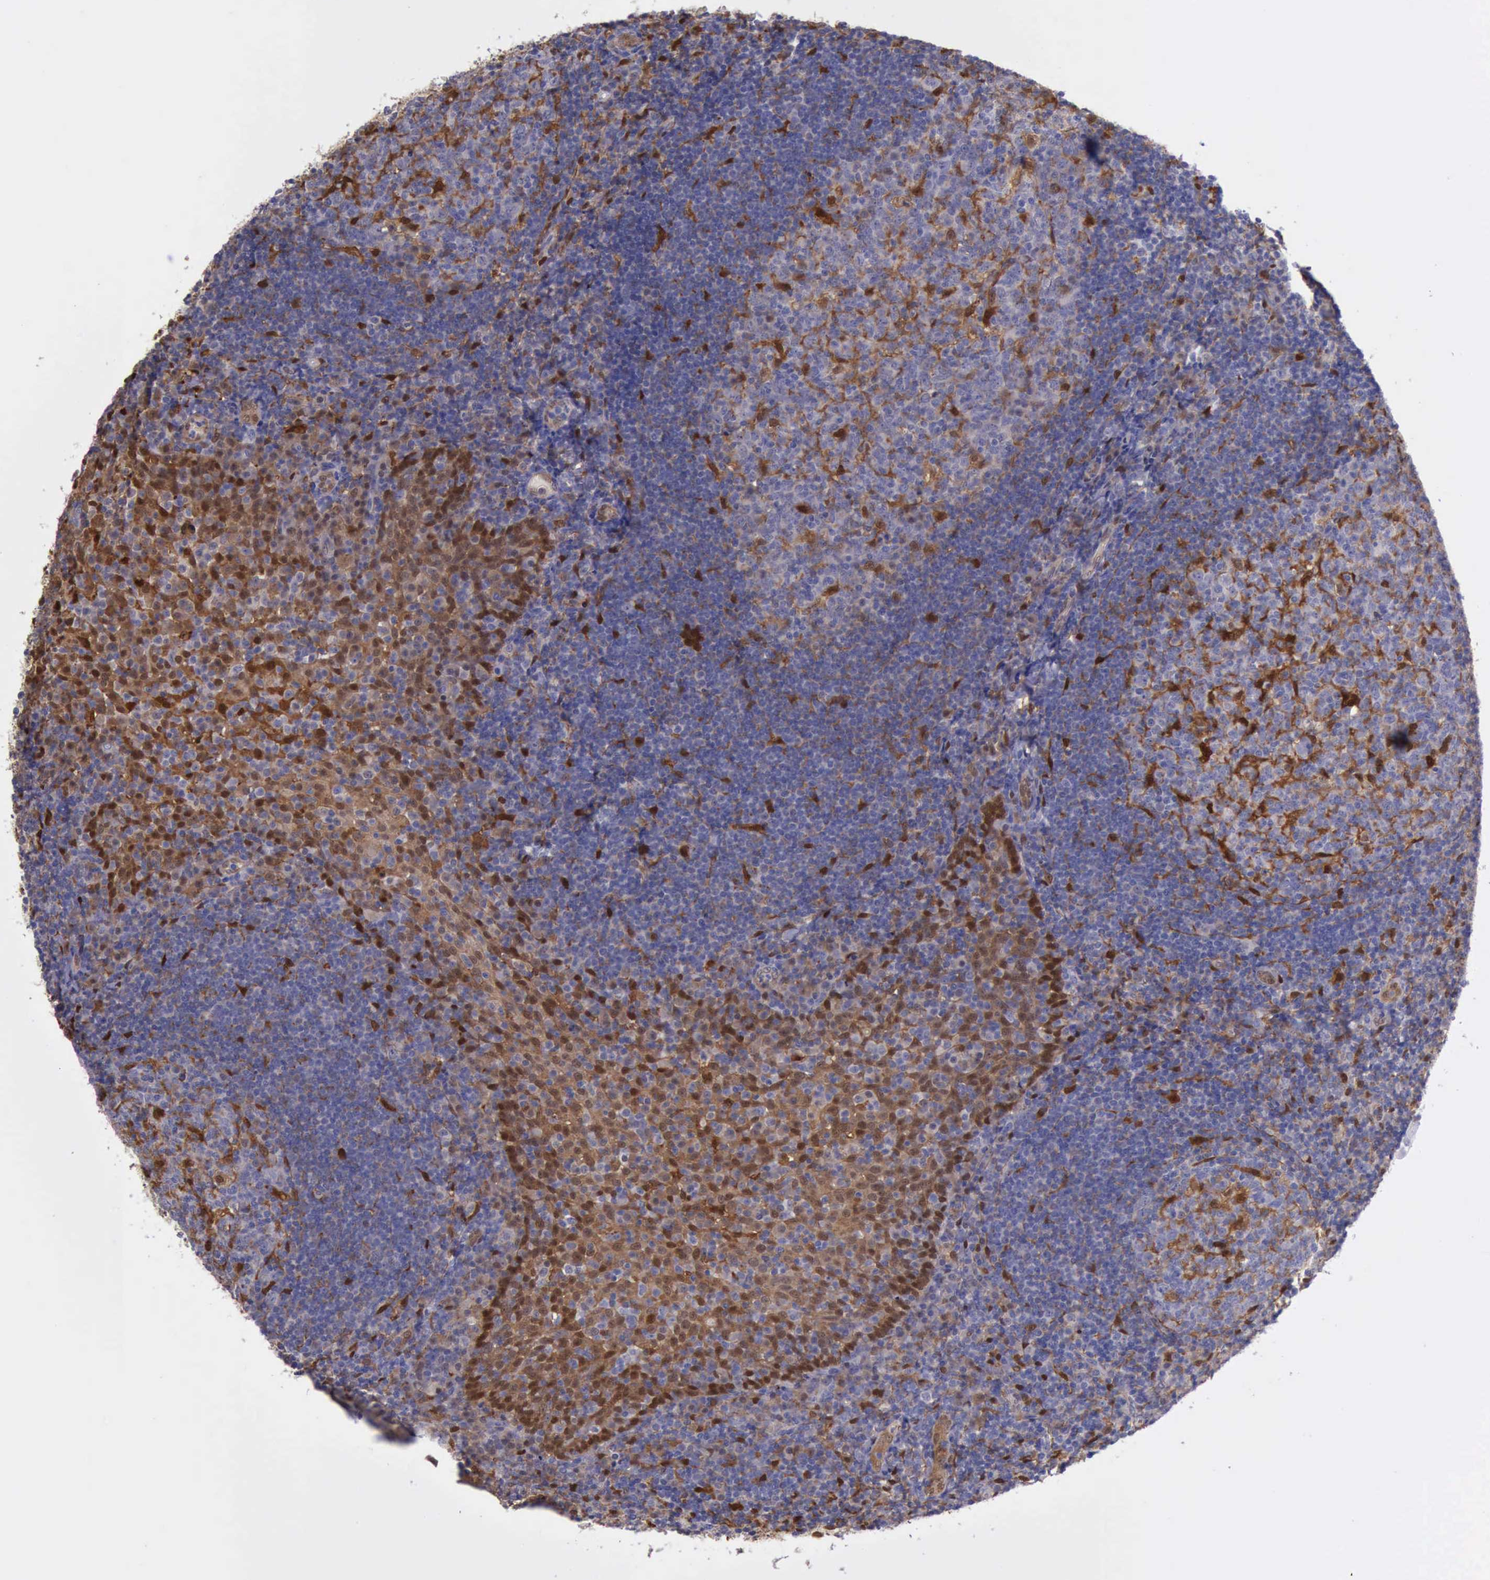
{"staining": {"intensity": "weak", "quantity": "<25%", "location": "cytoplasmic/membranous,nuclear"}, "tissue": "tonsil", "cell_type": "Germinal center cells", "image_type": "normal", "snomed": [{"axis": "morphology", "description": "Normal tissue, NOS"}, {"axis": "topography", "description": "Tonsil"}], "caption": "This is a photomicrograph of immunohistochemistry (IHC) staining of benign tonsil, which shows no positivity in germinal center cells. The staining was performed using DAB to visualize the protein expression in brown, while the nuclei were stained in blue with hematoxylin (Magnification: 20x).", "gene": "TYMP", "patient": {"sex": "female", "age": 40}}